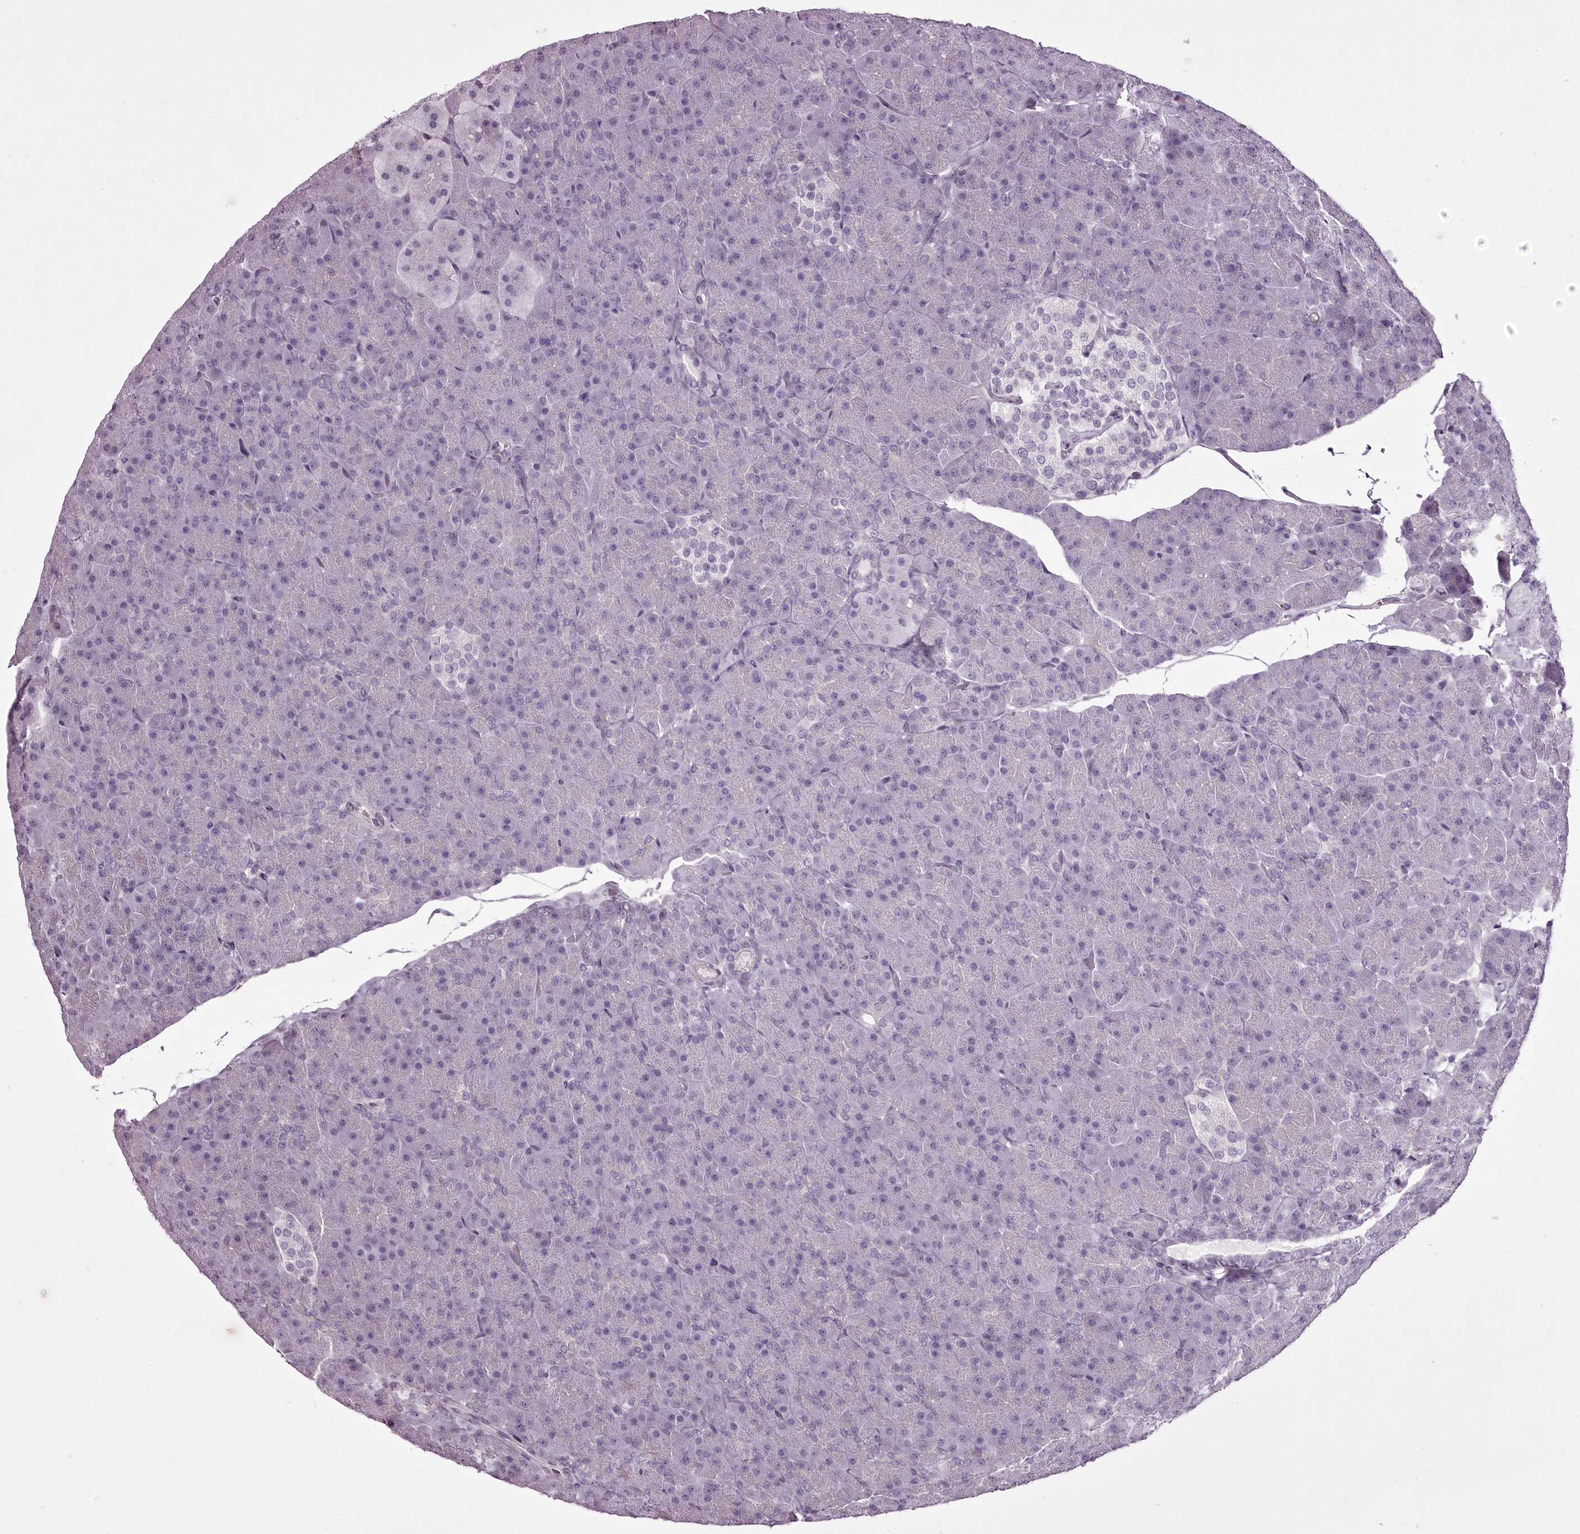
{"staining": {"intensity": "negative", "quantity": "none", "location": "none"}, "tissue": "pancreas", "cell_type": "Exocrine glandular cells", "image_type": "normal", "snomed": [{"axis": "morphology", "description": "Normal tissue, NOS"}, {"axis": "topography", "description": "Pancreas"}], "caption": "A high-resolution photomicrograph shows immunohistochemistry (IHC) staining of benign pancreas, which shows no significant expression in exocrine glandular cells.", "gene": "C1orf56", "patient": {"sex": "male", "age": 36}}